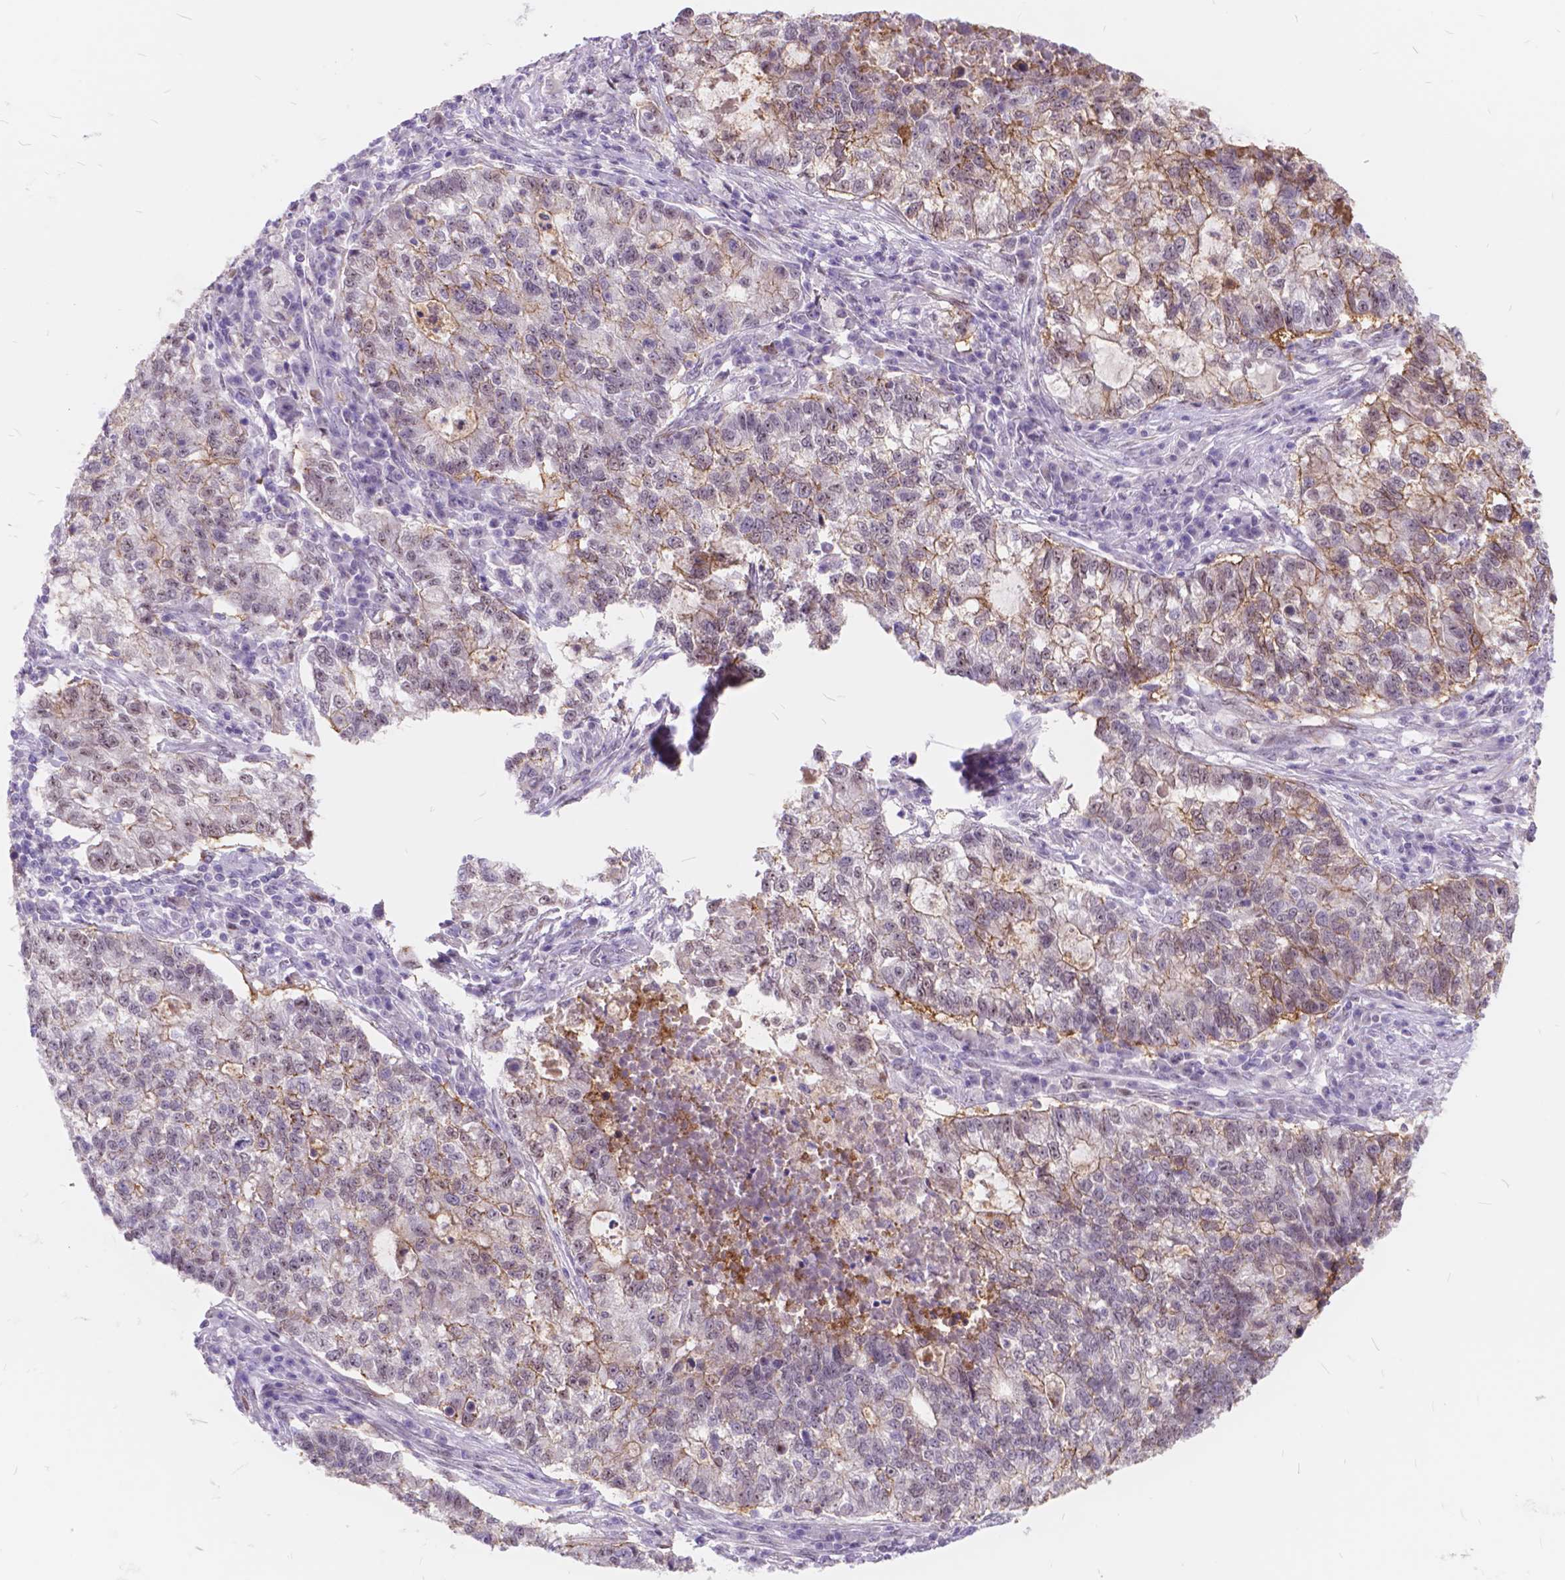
{"staining": {"intensity": "moderate", "quantity": ">75%", "location": "cytoplasmic/membranous"}, "tissue": "lung cancer", "cell_type": "Tumor cells", "image_type": "cancer", "snomed": [{"axis": "morphology", "description": "Adenocarcinoma, NOS"}, {"axis": "topography", "description": "Lung"}], "caption": "Immunohistochemistry (DAB (3,3'-diaminobenzidine)) staining of adenocarcinoma (lung) reveals moderate cytoplasmic/membranous protein expression in approximately >75% of tumor cells. (DAB (3,3'-diaminobenzidine) IHC, brown staining for protein, blue staining for nuclei).", "gene": "MAN2C1", "patient": {"sex": "male", "age": 57}}